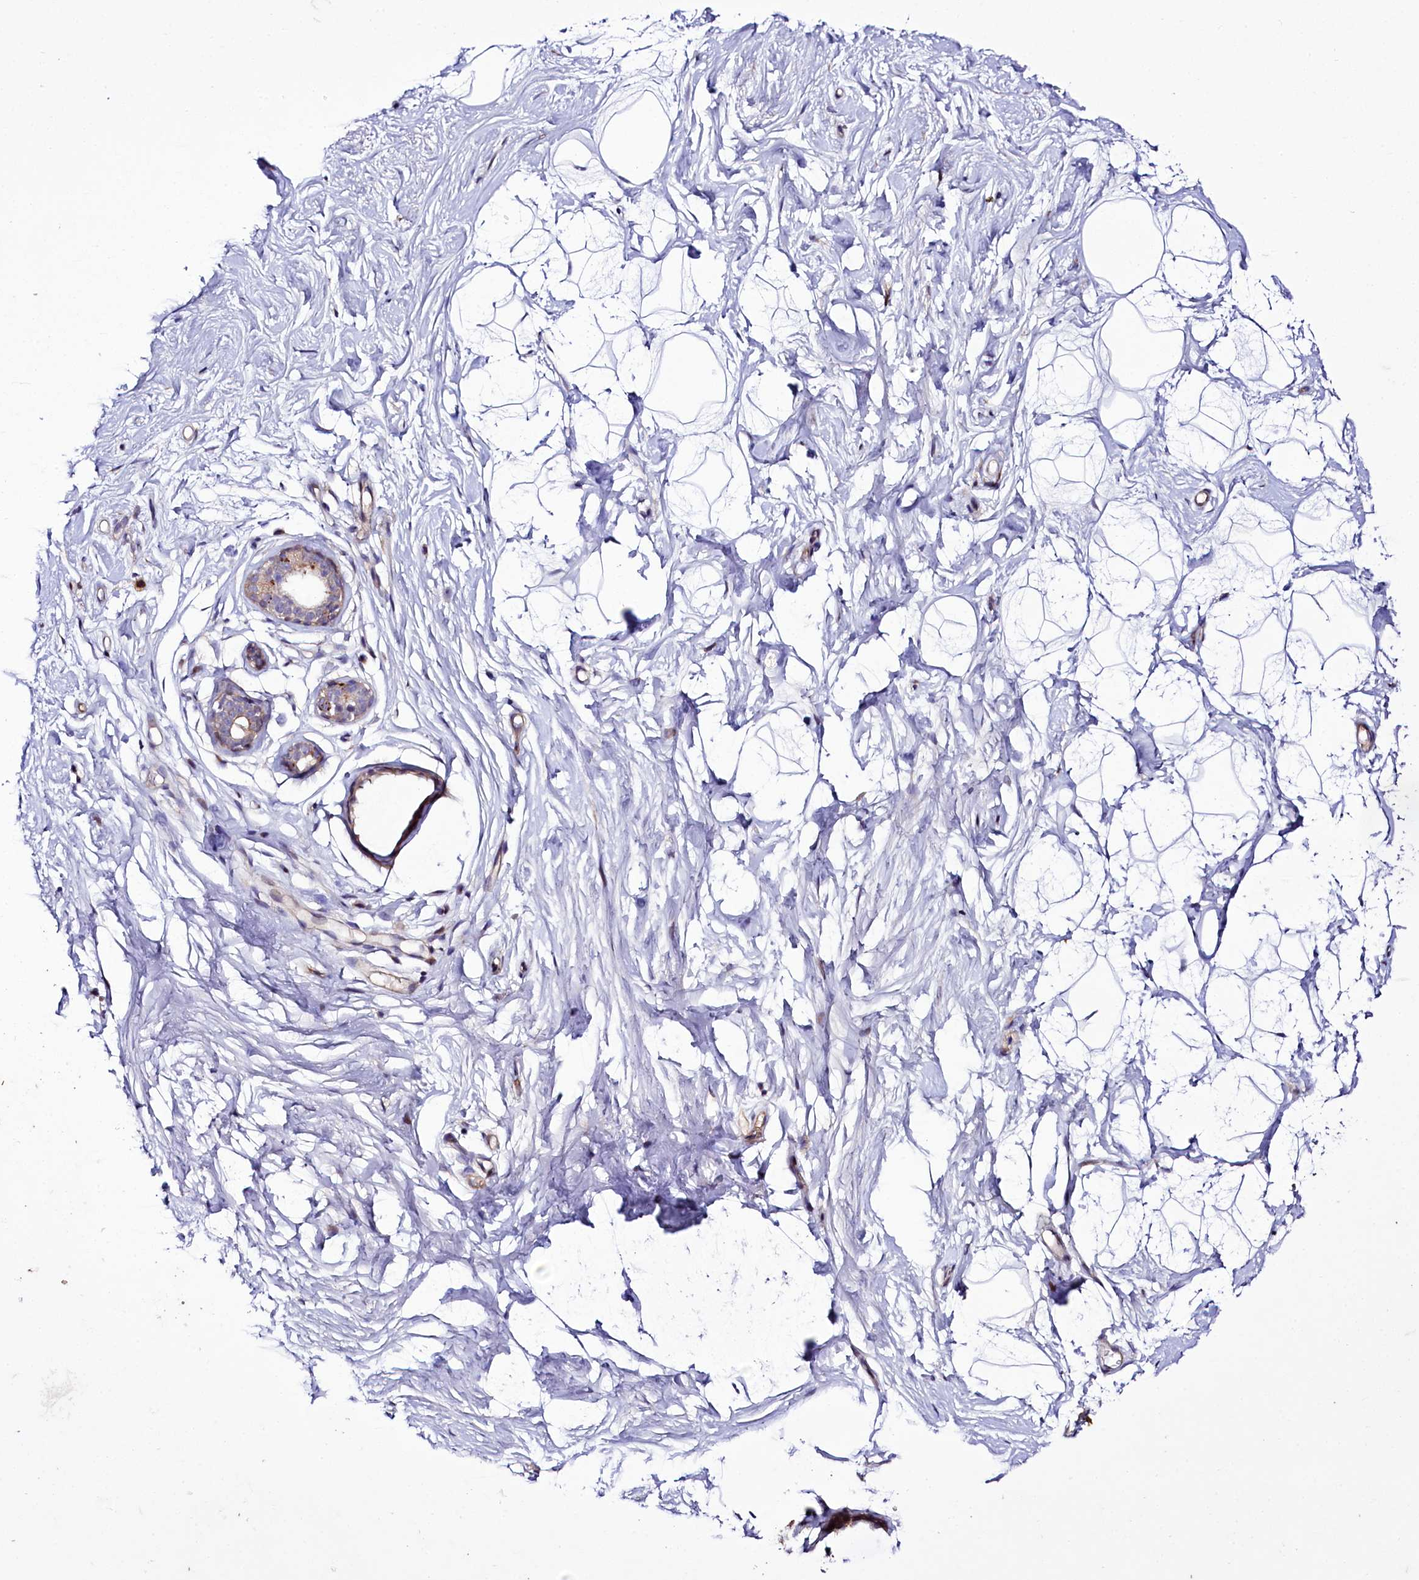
{"staining": {"intensity": "negative", "quantity": "none", "location": "none"}, "tissue": "breast", "cell_type": "Adipocytes", "image_type": "normal", "snomed": [{"axis": "morphology", "description": "Normal tissue, NOS"}, {"axis": "morphology", "description": "Adenoma, NOS"}, {"axis": "topography", "description": "Breast"}], "caption": "Immunohistochemical staining of benign human breast reveals no significant staining in adipocytes. (Immunohistochemistry, brightfield microscopy, high magnification).", "gene": "ZC3H12C", "patient": {"sex": "female", "age": 23}}